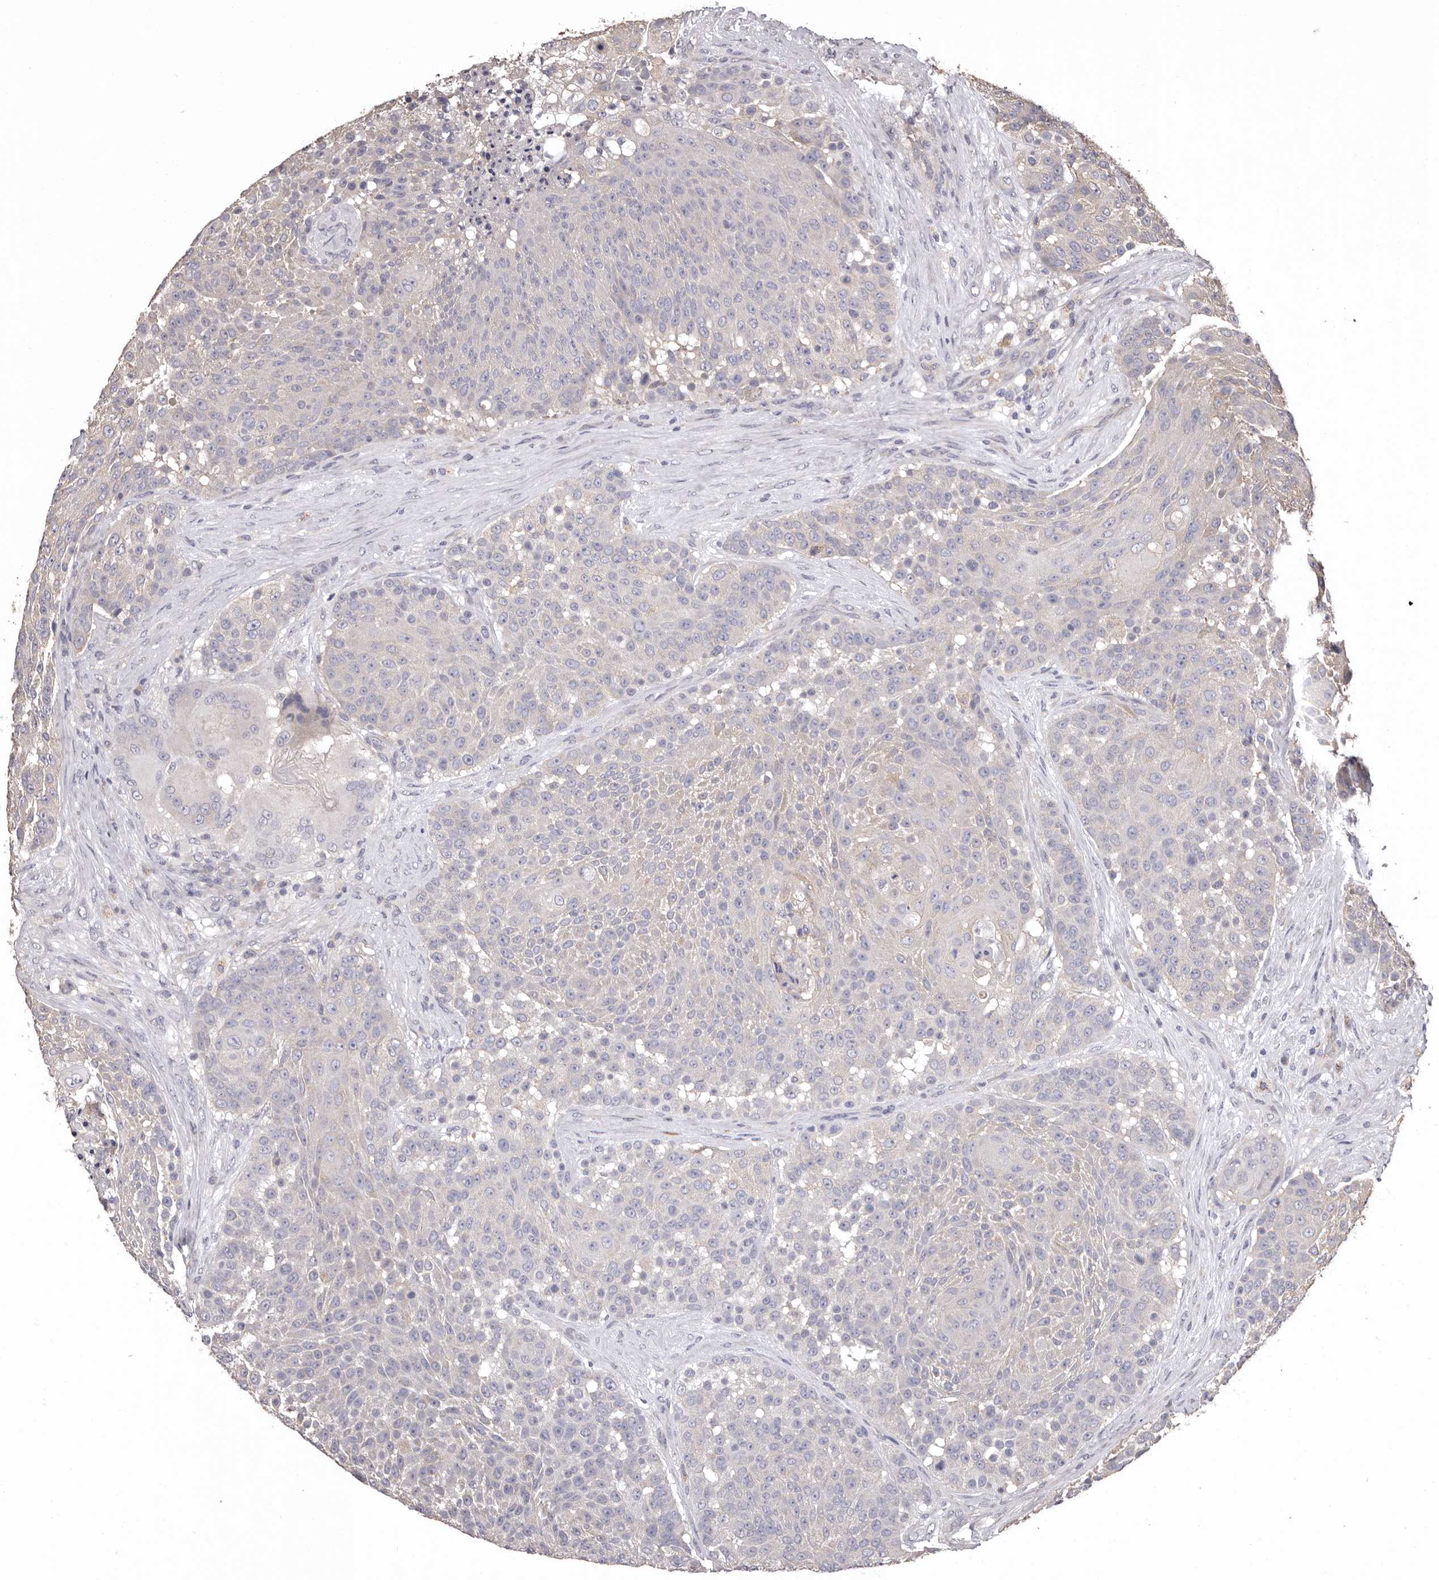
{"staining": {"intensity": "negative", "quantity": "none", "location": "none"}, "tissue": "urothelial cancer", "cell_type": "Tumor cells", "image_type": "cancer", "snomed": [{"axis": "morphology", "description": "Urothelial carcinoma, High grade"}, {"axis": "topography", "description": "Urinary bladder"}], "caption": "High-grade urothelial carcinoma was stained to show a protein in brown. There is no significant staining in tumor cells.", "gene": "ETNK1", "patient": {"sex": "female", "age": 63}}